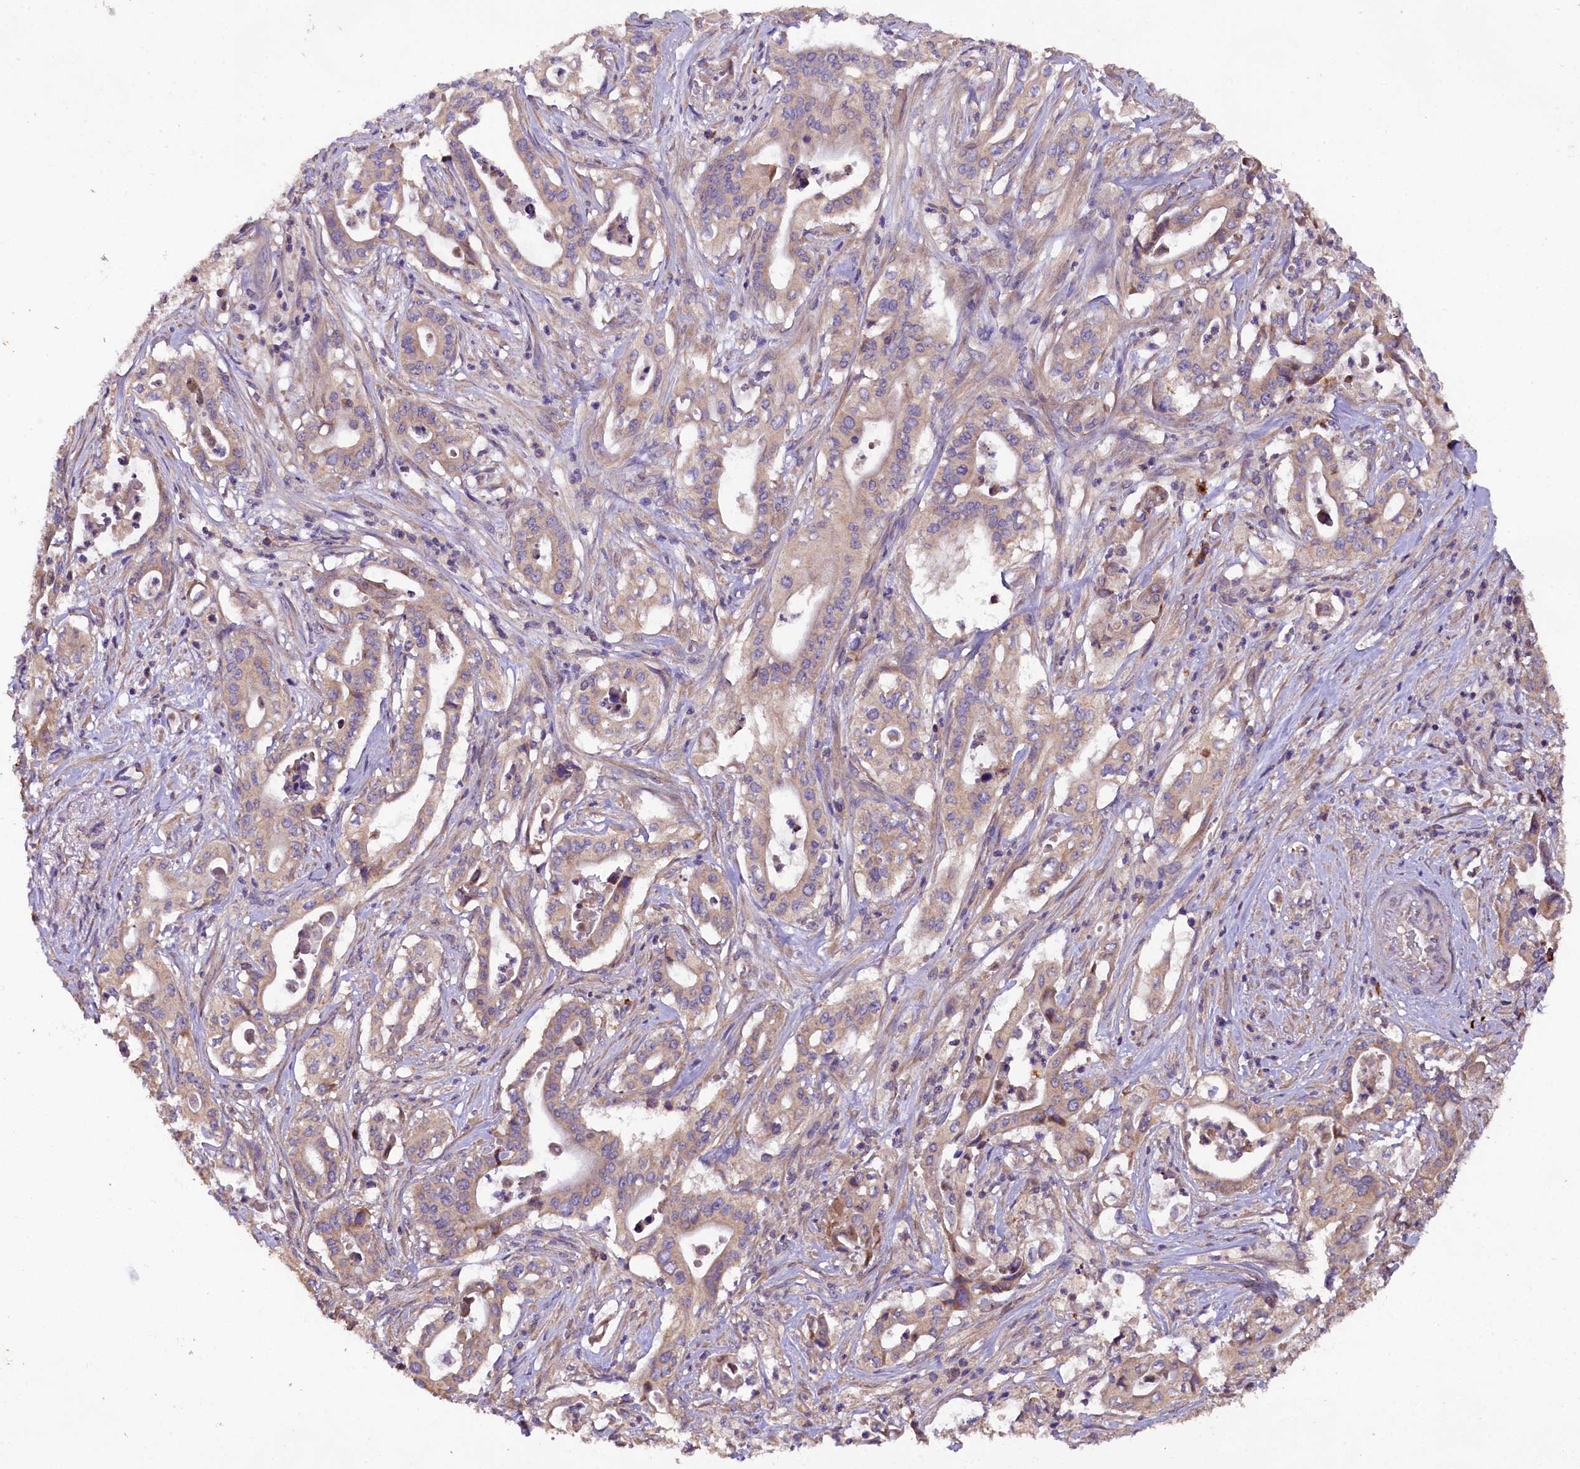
{"staining": {"intensity": "weak", "quantity": ">75%", "location": "cytoplasmic/membranous"}, "tissue": "pancreatic cancer", "cell_type": "Tumor cells", "image_type": "cancer", "snomed": [{"axis": "morphology", "description": "Adenocarcinoma, NOS"}, {"axis": "topography", "description": "Pancreas"}], "caption": "IHC (DAB (3,3'-diaminobenzidine)) staining of pancreatic cancer (adenocarcinoma) displays weak cytoplasmic/membranous protein expression in about >75% of tumor cells. Nuclei are stained in blue.", "gene": "ENKD1", "patient": {"sex": "female", "age": 77}}